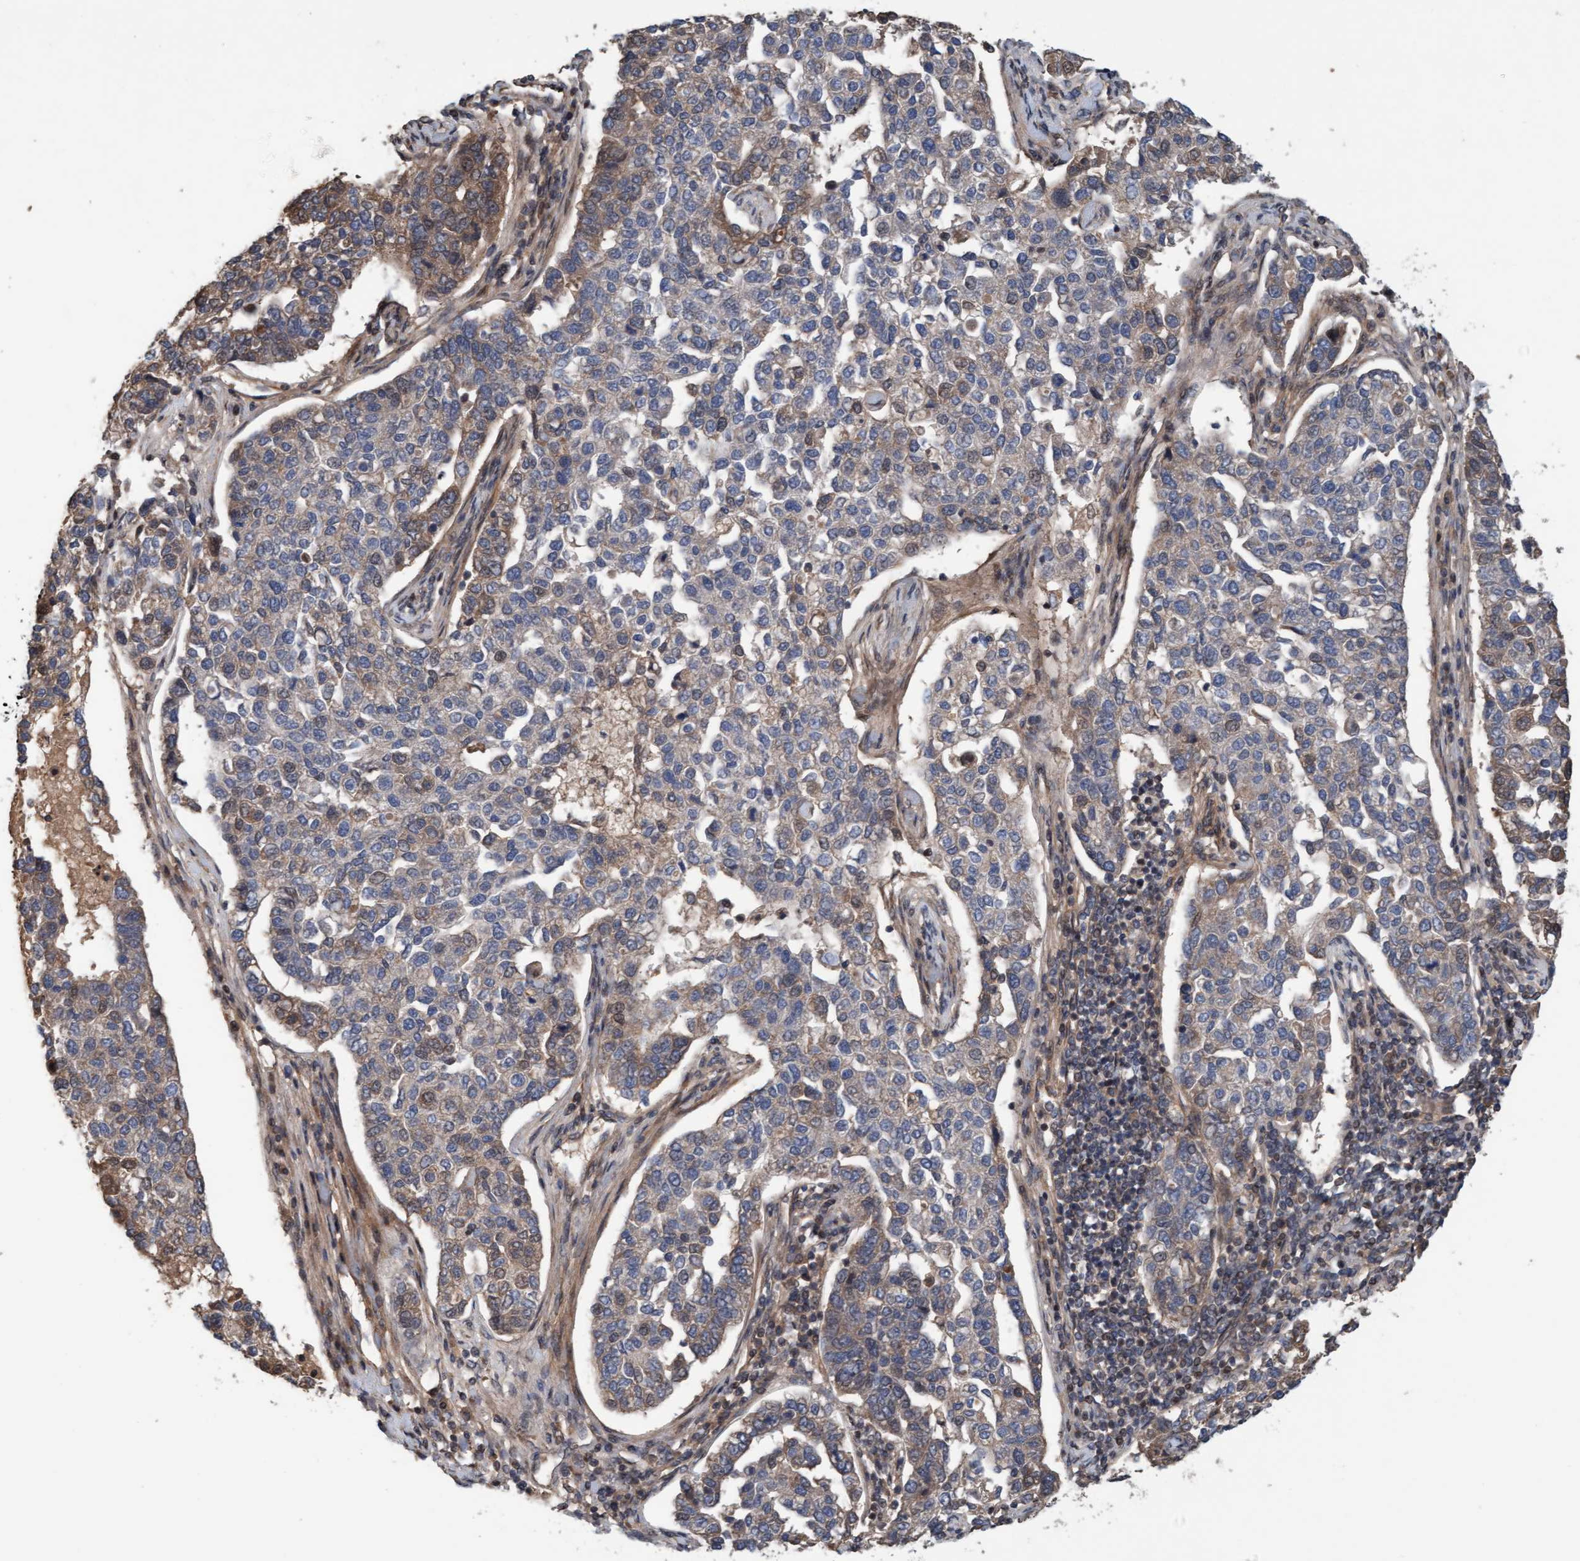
{"staining": {"intensity": "weak", "quantity": "25%-75%", "location": "cytoplasmic/membranous,nuclear"}, "tissue": "pancreatic cancer", "cell_type": "Tumor cells", "image_type": "cancer", "snomed": [{"axis": "morphology", "description": "Adenocarcinoma, NOS"}, {"axis": "topography", "description": "Pancreas"}], "caption": "High-magnification brightfield microscopy of pancreatic cancer (adenocarcinoma) stained with DAB (3,3'-diaminobenzidine) (brown) and counterstained with hematoxylin (blue). tumor cells exhibit weak cytoplasmic/membranous and nuclear expression is appreciated in about25%-75% of cells.", "gene": "MLXIP", "patient": {"sex": "female", "age": 61}}